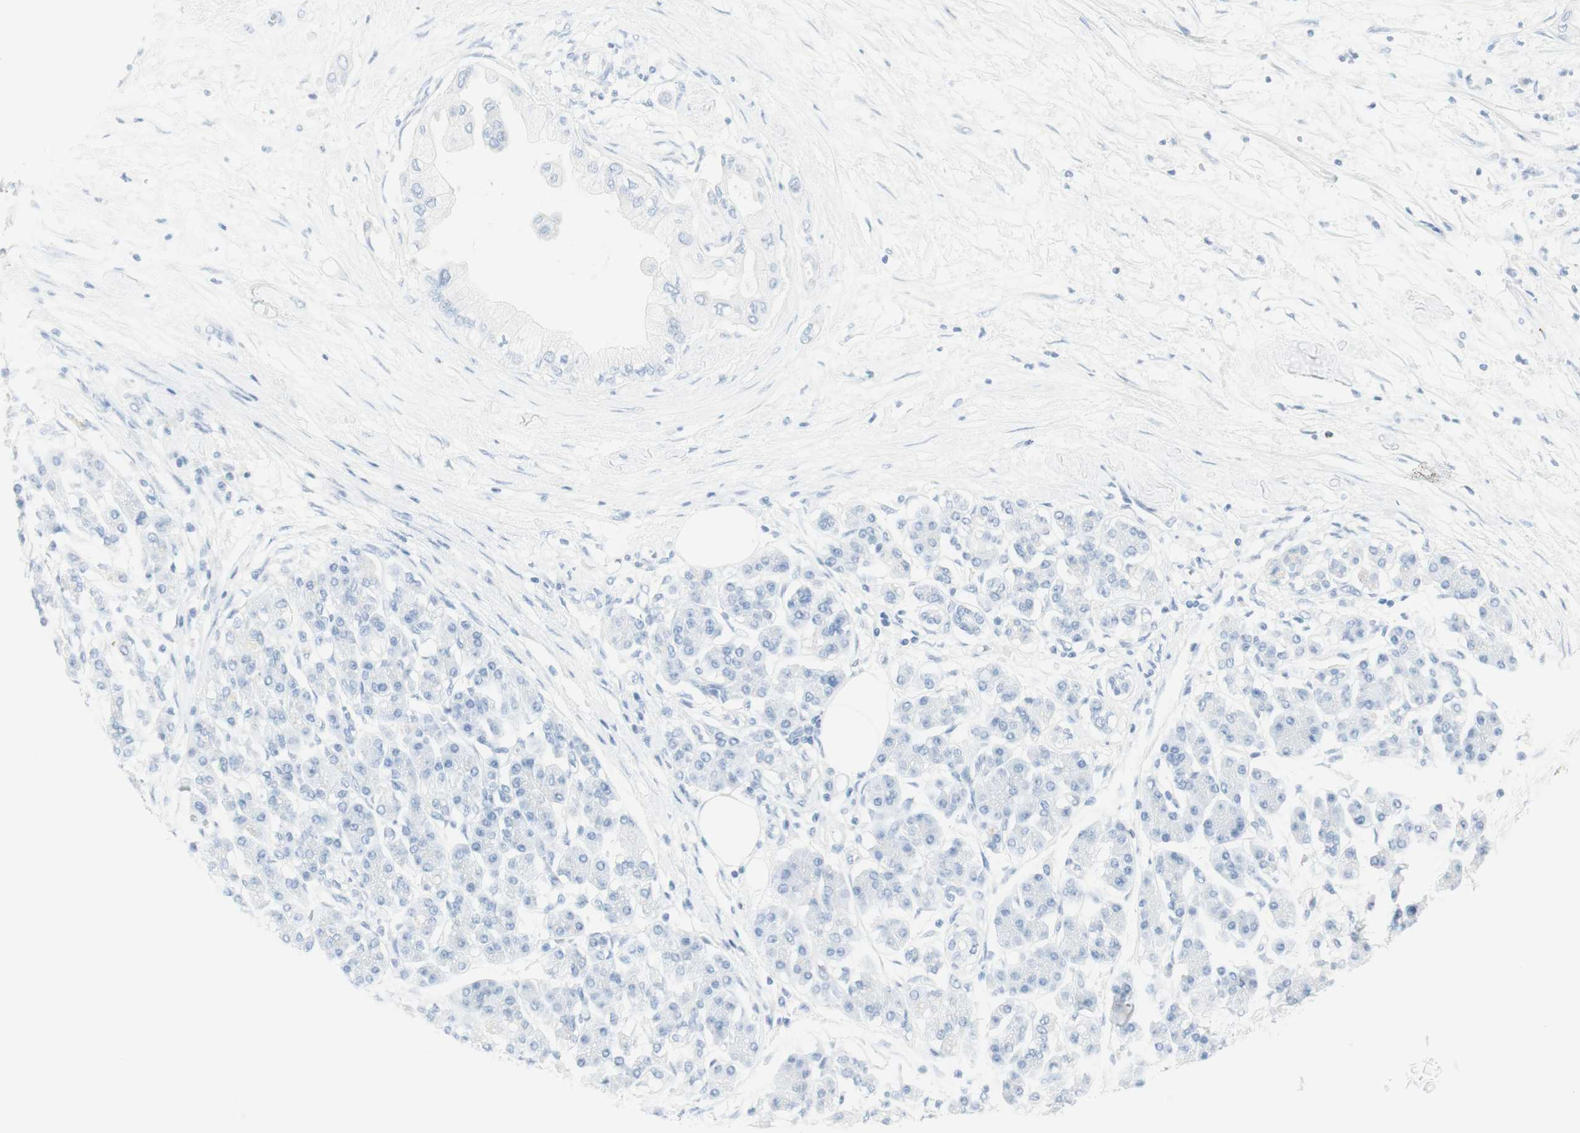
{"staining": {"intensity": "negative", "quantity": "none", "location": "none"}, "tissue": "pancreatic cancer", "cell_type": "Tumor cells", "image_type": "cancer", "snomed": [{"axis": "morphology", "description": "Adenocarcinoma, NOS"}, {"axis": "morphology", "description": "Adenocarcinoma, metastatic, NOS"}, {"axis": "topography", "description": "Lymph node"}, {"axis": "topography", "description": "Pancreas"}, {"axis": "topography", "description": "Duodenum"}], "caption": "Immunohistochemical staining of human pancreatic cancer displays no significant positivity in tumor cells.", "gene": "NAPSA", "patient": {"sex": "female", "age": 64}}